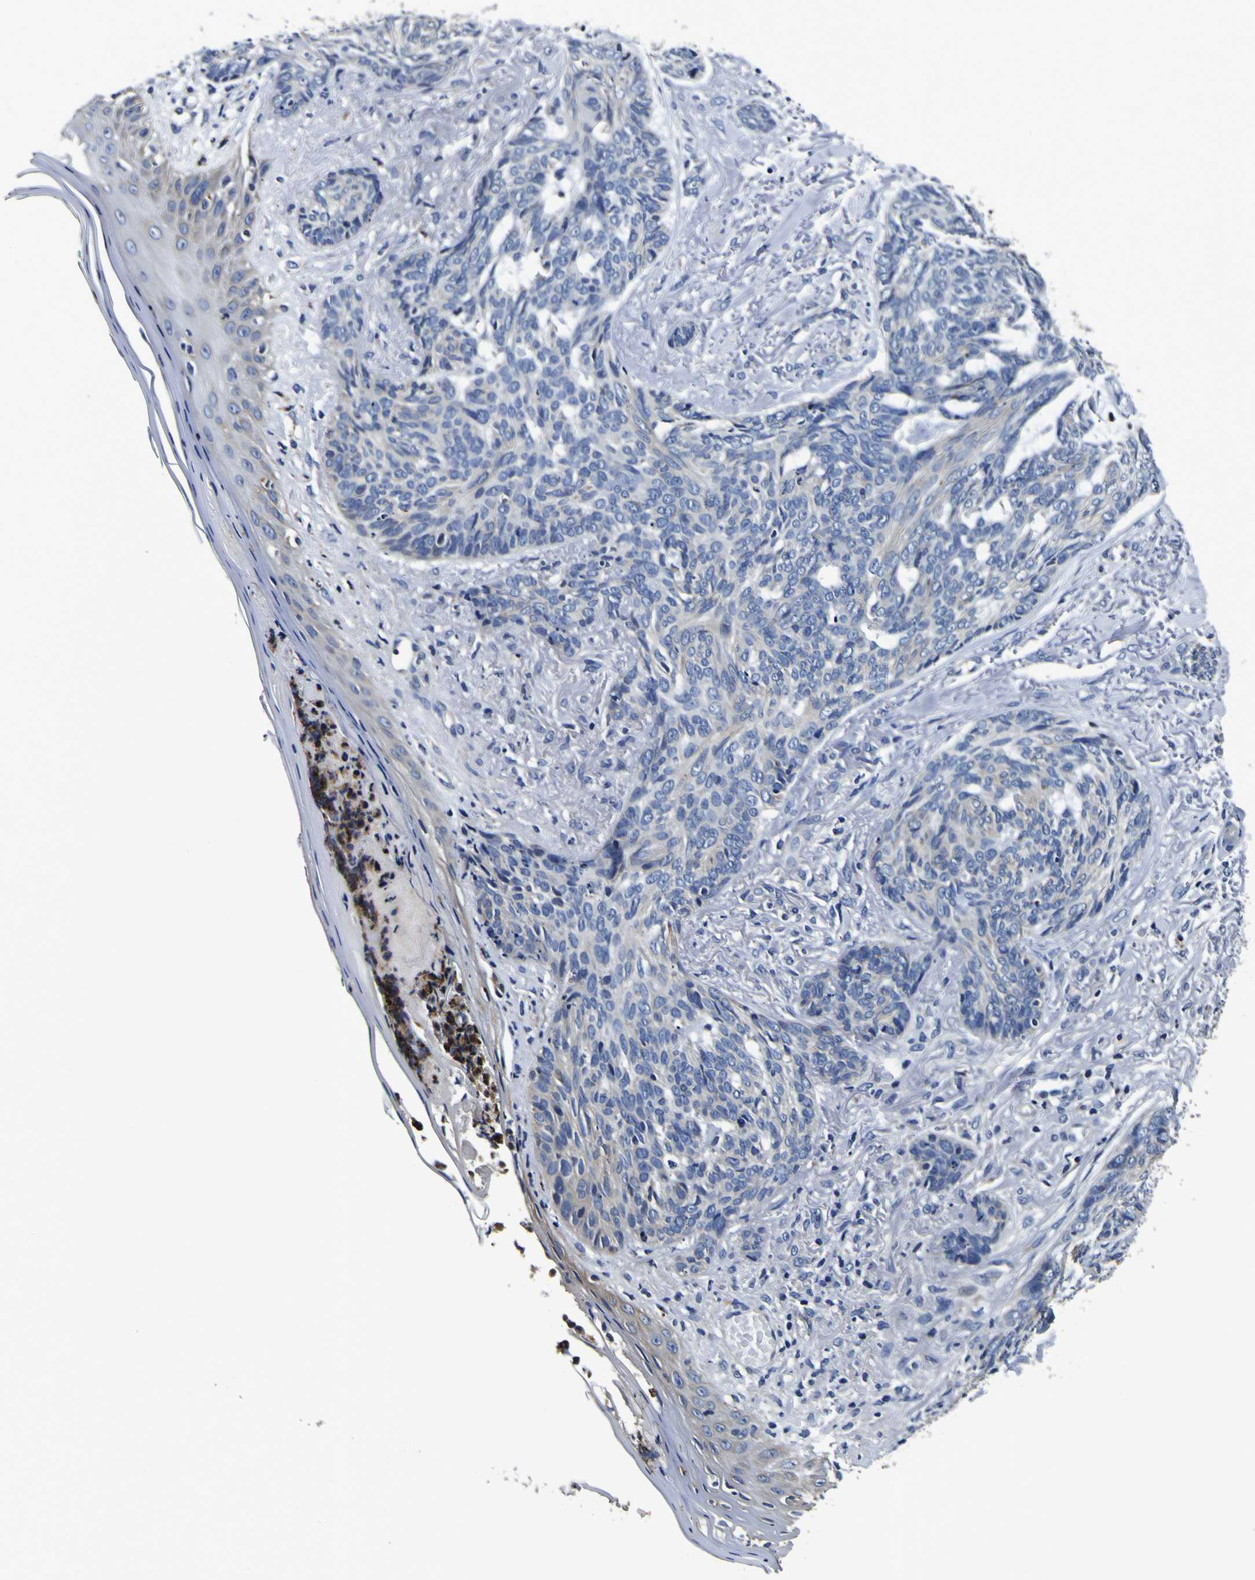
{"staining": {"intensity": "negative", "quantity": "none", "location": "none"}, "tissue": "skin cancer", "cell_type": "Tumor cells", "image_type": "cancer", "snomed": [{"axis": "morphology", "description": "Basal cell carcinoma"}, {"axis": "topography", "description": "Skin"}], "caption": "A high-resolution histopathology image shows immunohistochemistry staining of skin cancer, which shows no significant positivity in tumor cells.", "gene": "PANK4", "patient": {"sex": "male", "age": 43}}